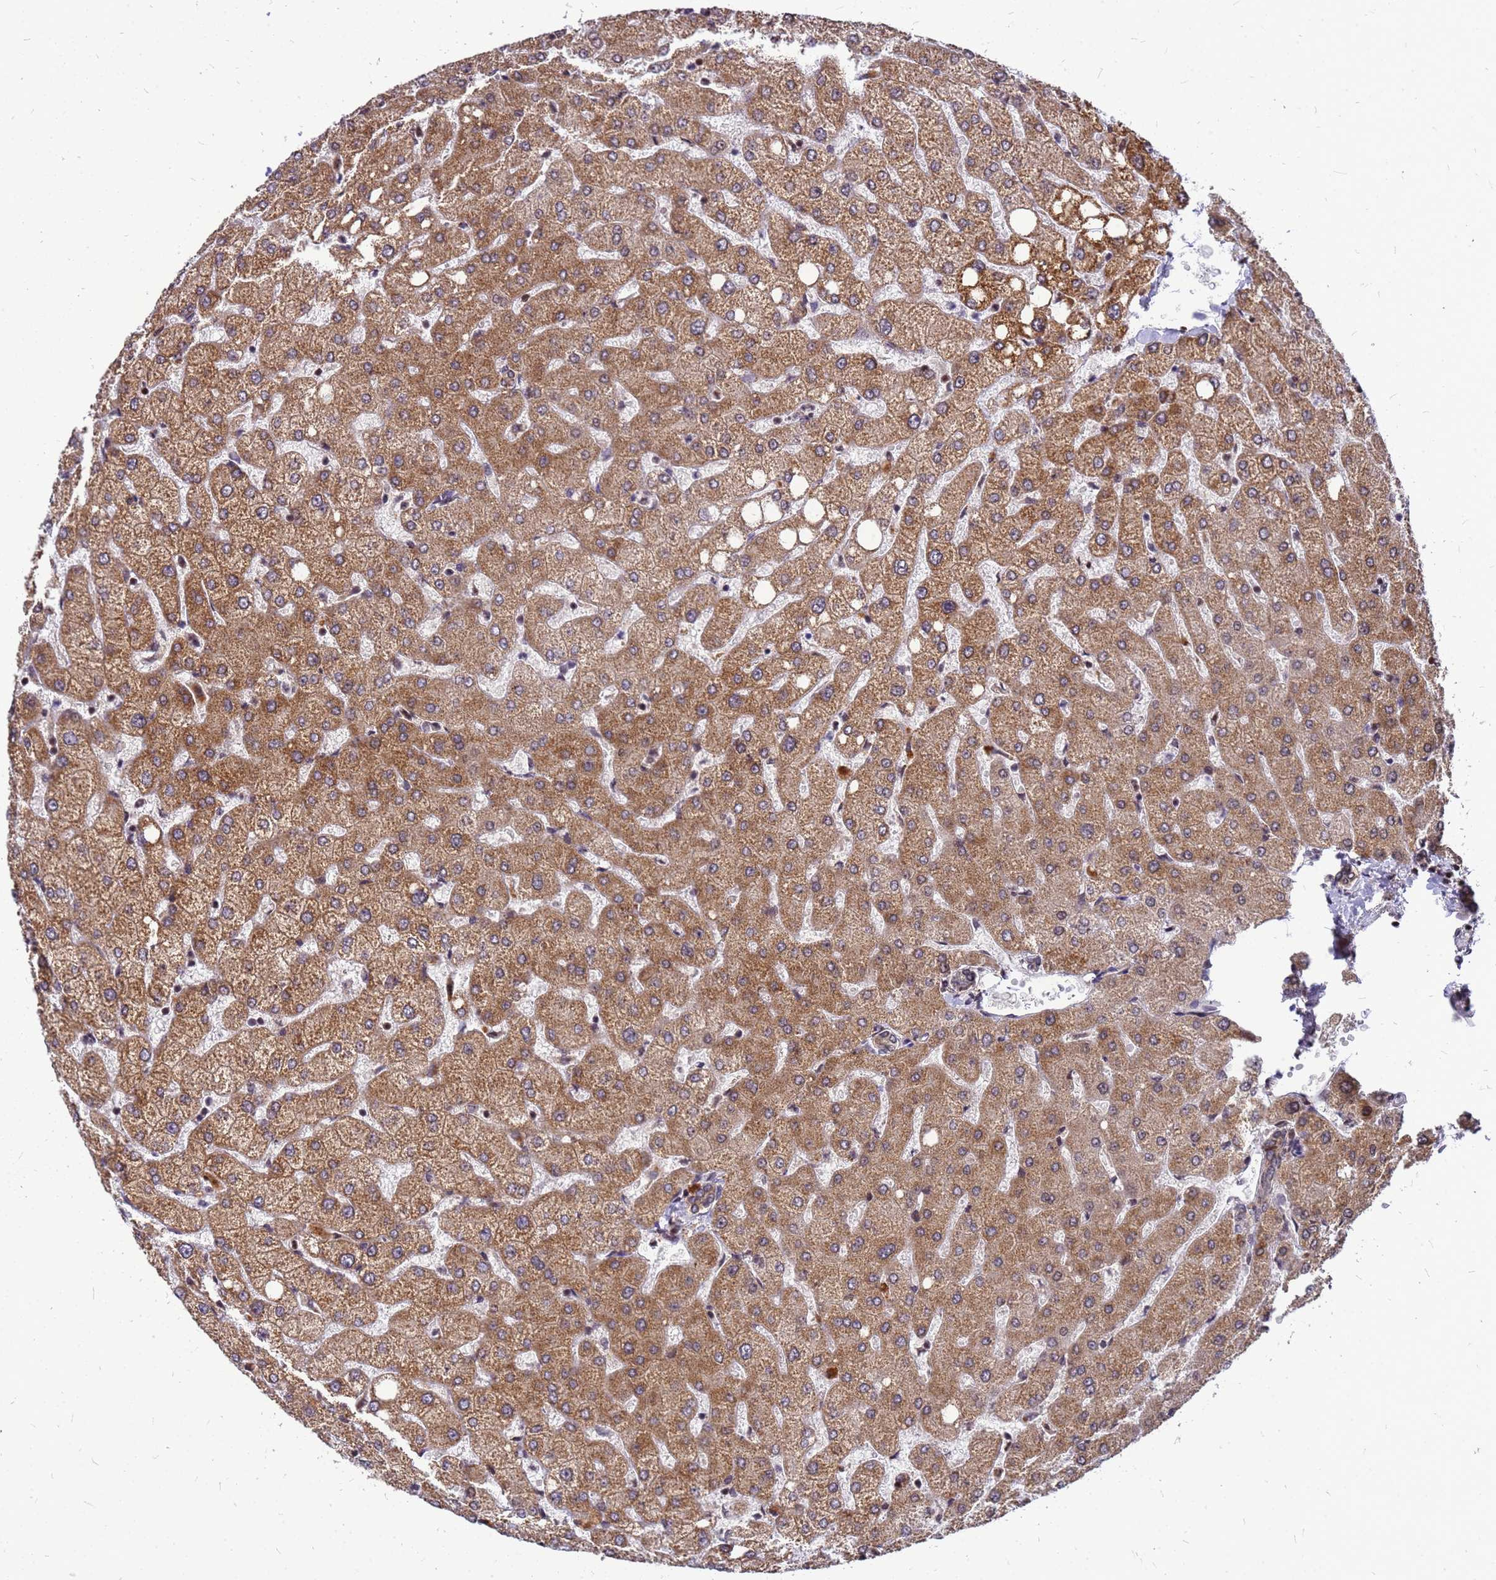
{"staining": {"intensity": "moderate", "quantity": ">75%", "location": "cytoplasmic/membranous"}, "tissue": "liver", "cell_type": "Cholangiocytes", "image_type": "normal", "snomed": [{"axis": "morphology", "description": "Normal tissue, NOS"}, {"axis": "topography", "description": "Liver"}], "caption": "A histopathology image of human liver stained for a protein shows moderate cytoplasmic/membranous brown staining in cholangiocytes. Nuclei are stained in blue.", "gene": "CMC4", "patient": {"sex": "female", "age": 54}}